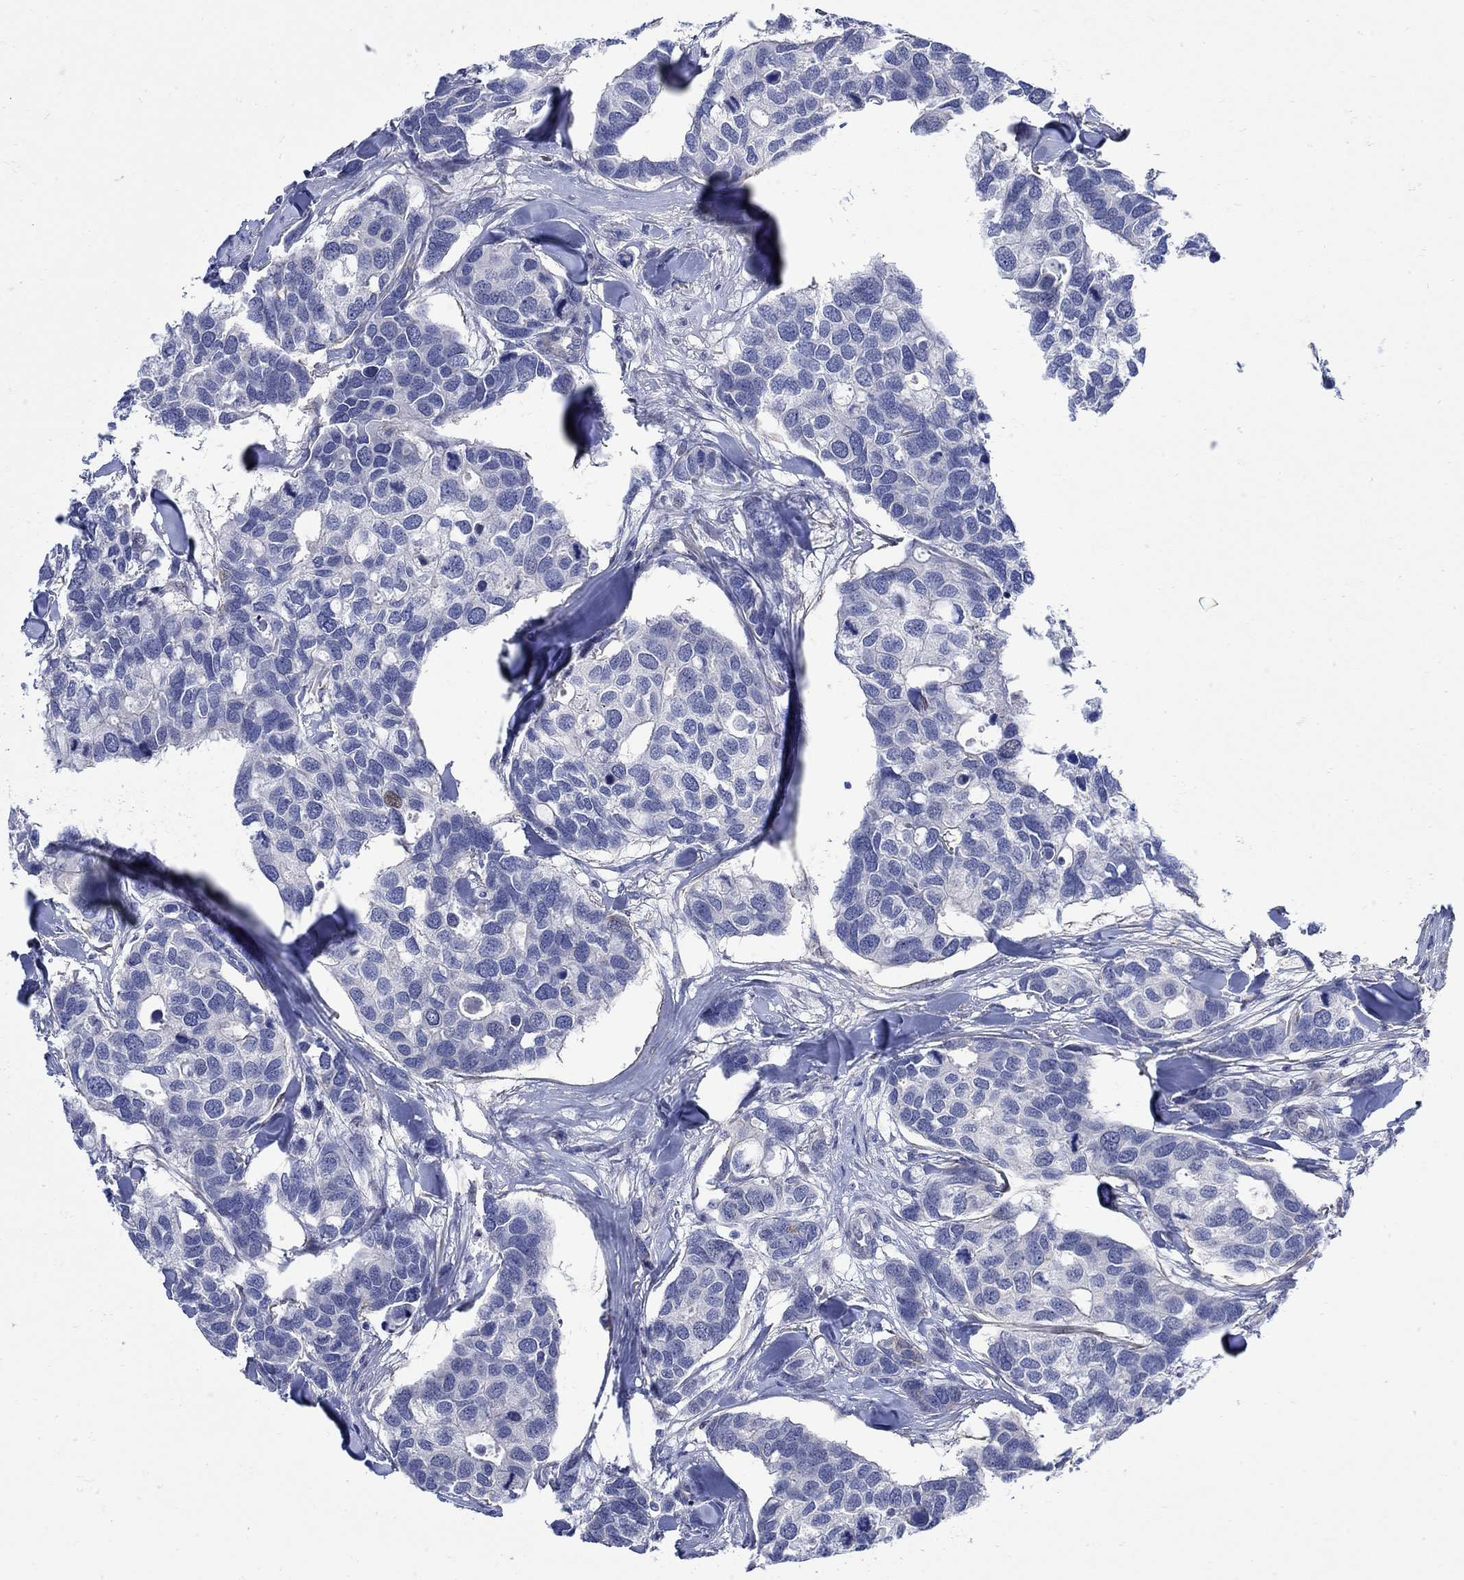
{"staining": {"intensity": "negative", "quantity": "none", "location": "none"}, "tissue": "breast cancer", "cell_type": "Tumor cells", "image_type": "cancer", "snomed": [{"axis": "morphology", "description": "Duct carcinoma"}, {"axis": "topography", "description": "Breast"}], "caption": "DAB (3,3'-diaminobenzidine) immunohistochemical staining of breast cancer shows no significant staining in tumor cells.", "gene": "SCN7A", "patient": {"sex": "female", "age": 83}}